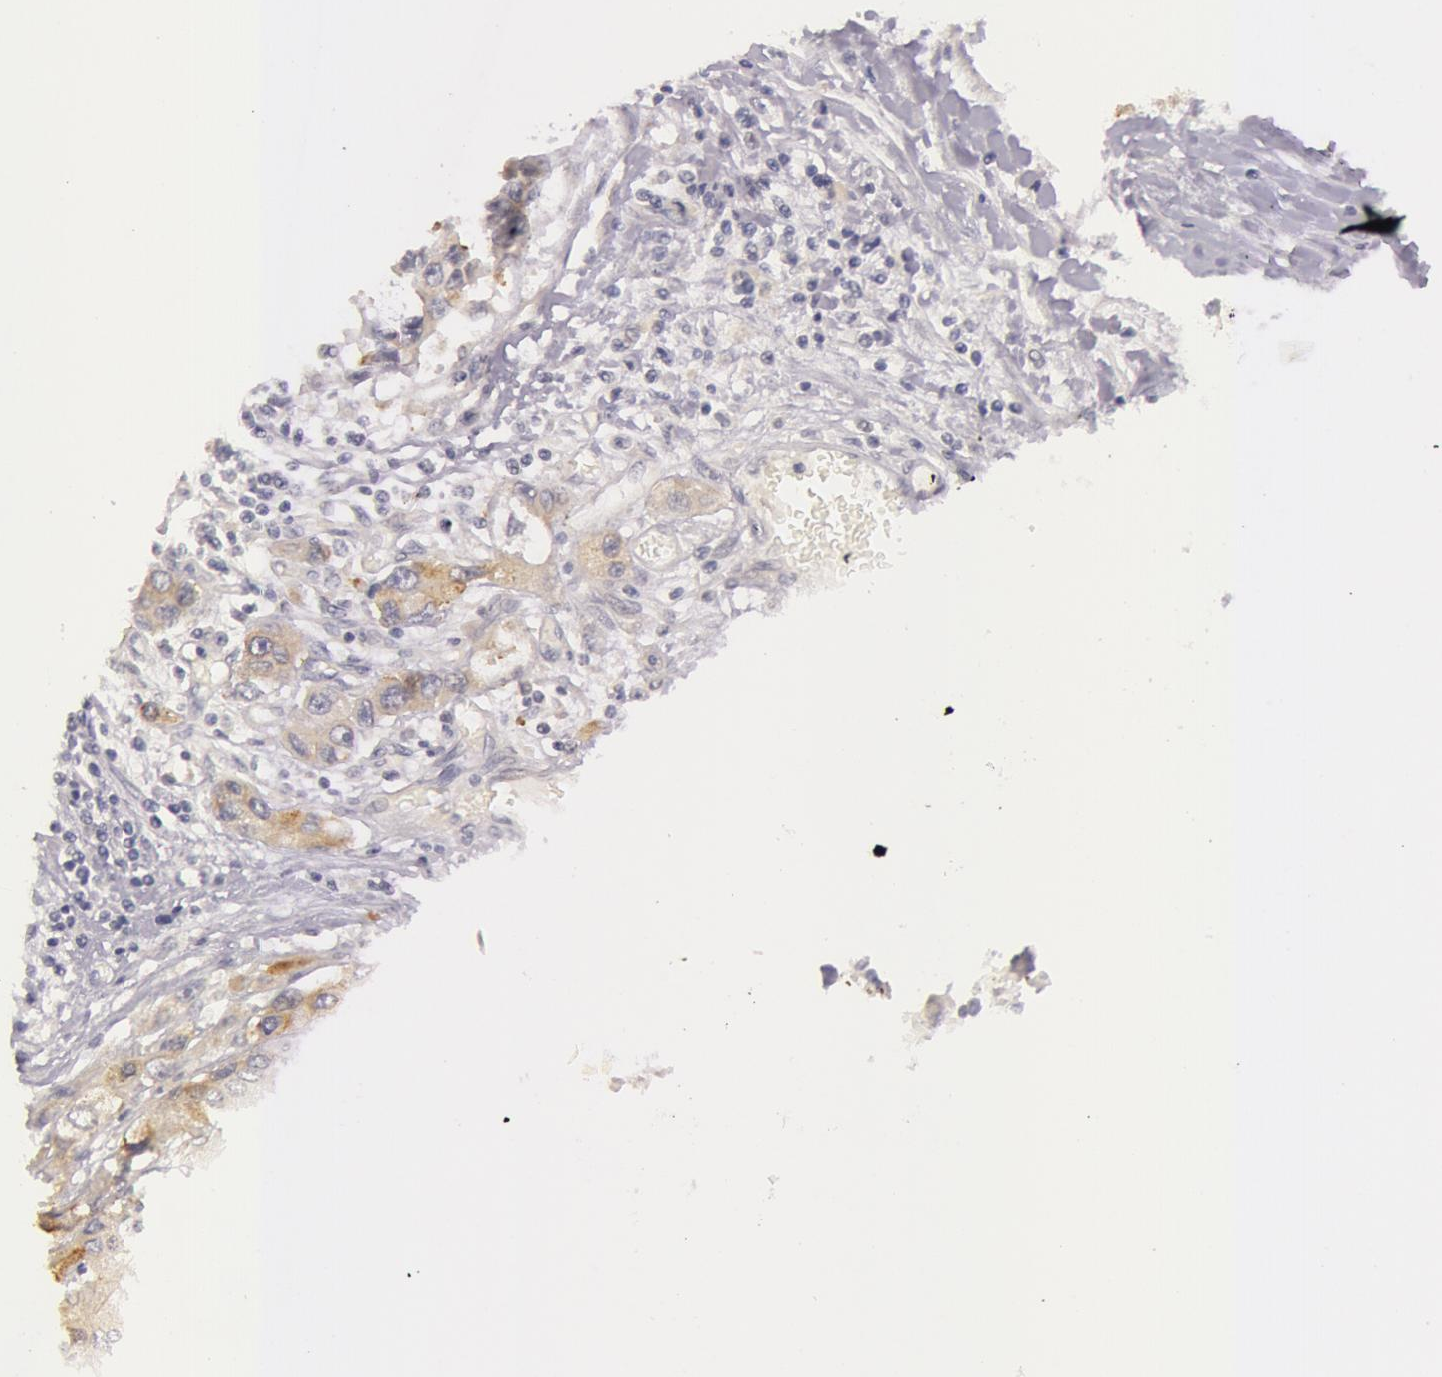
{"staining": {"intensity": "negative", "quantity": "none", "location": "none"}, "tissue": "liver cancer", "cell_type": "Tumor cells", "image_type": "cancer", "snomed": [{"axis": "morphology", "description": "Carcinoma, Hepatocellular, NOS"}, {"axis": "topography", "description": "Liver"}], "caption": "The IHC histopathology image has no significant staining in tumor cells of liver hepatocellular carcinoma tissue.", "gene": "RBMY1F", "patient": {"sex": "female", "age": 66}}